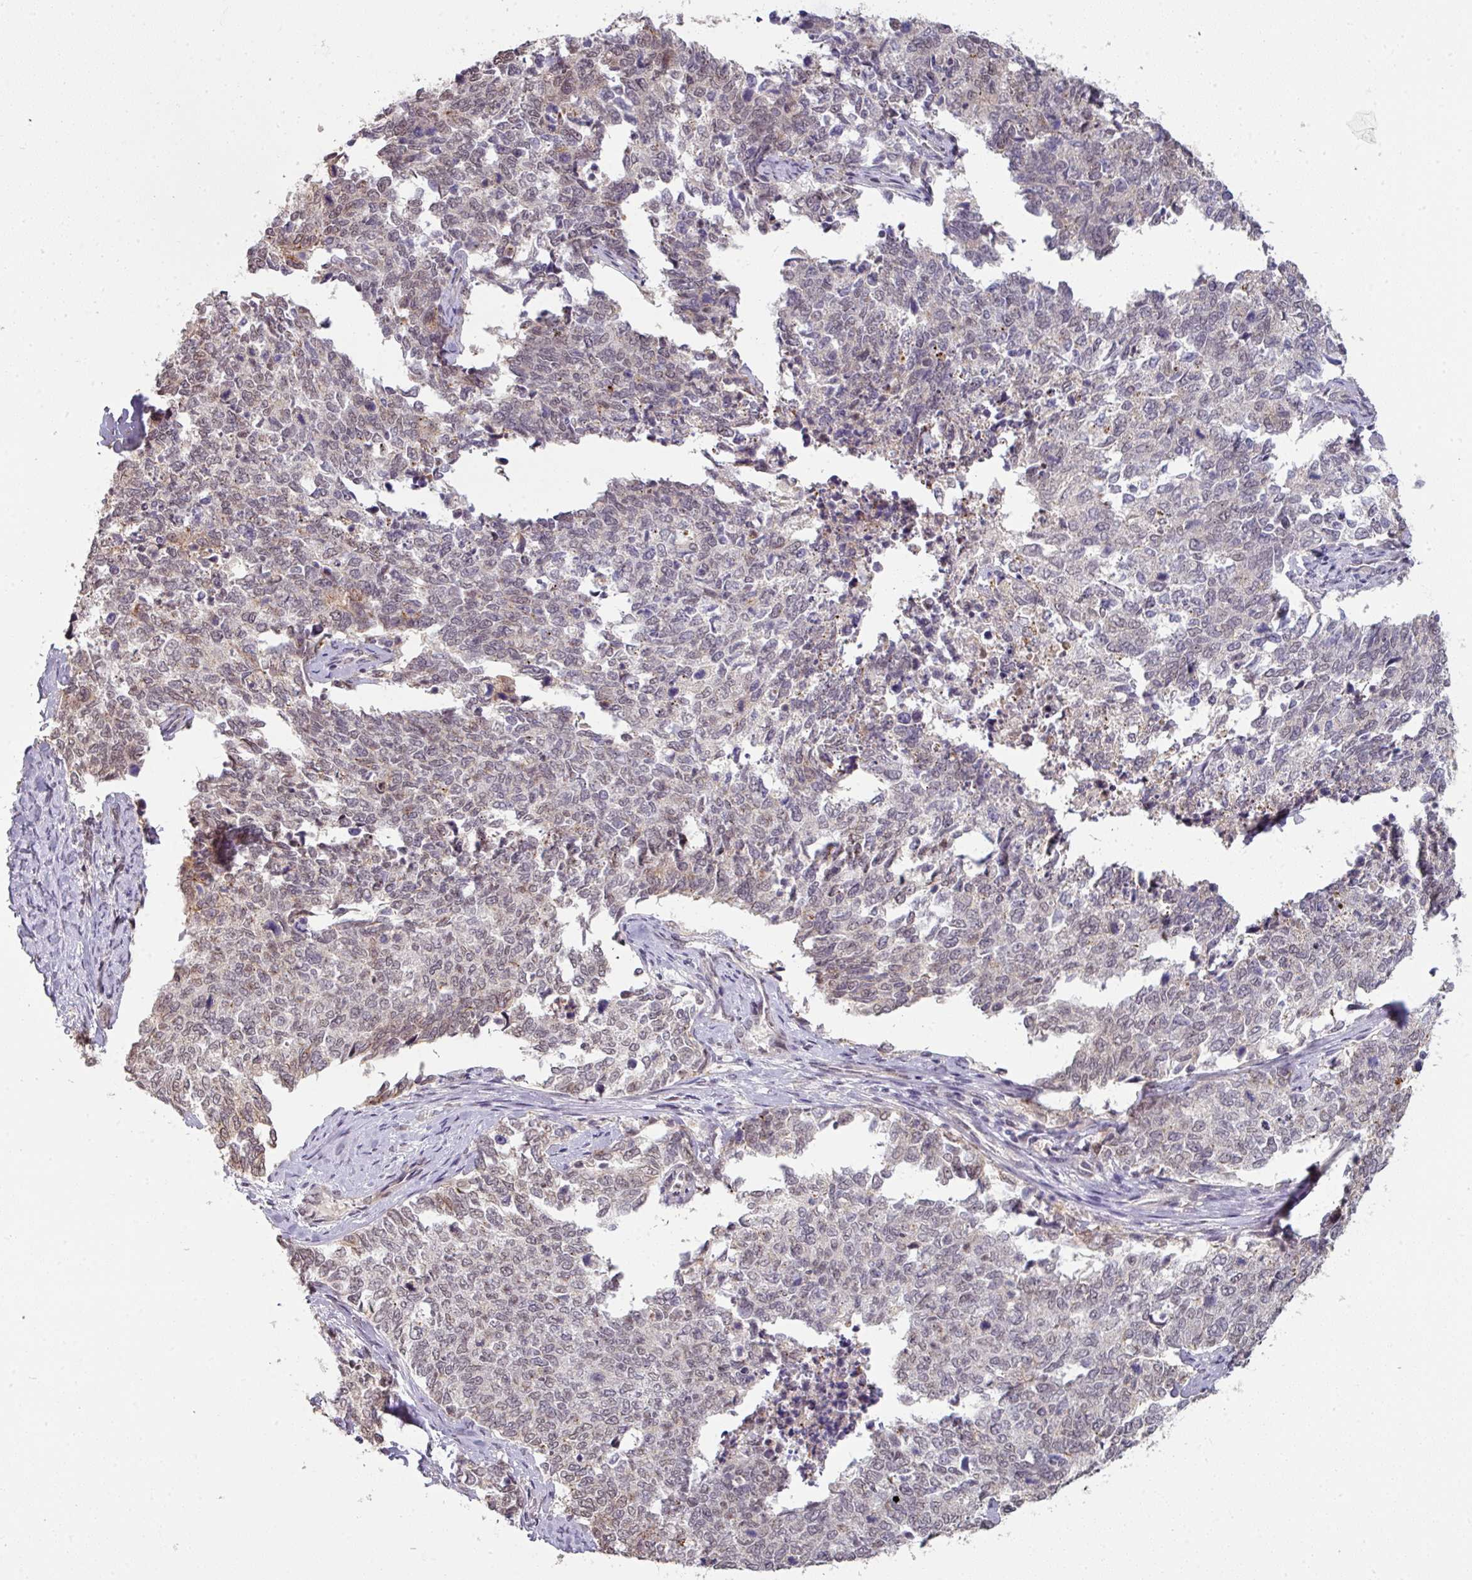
{"staining": {"intensity": "negative", "quantity": "none", "location": "none"}, "tissue": "cervical cancer", "cell_type": "Tumor cells", "image_type": "cancer", "snomed": [{"axis": "morphology", "description": "Squamous cell carcinoma, NOS"}, {"axis": "topography", "description": "Cervix"}], "caption": "This is an immunohistochemistry micrograph of cervical cancer (squamous cell carcinoma). There is no staining in tumor cells.", "gene": "GTF2H3", "patient": {"sex": "female", "age": 63}}